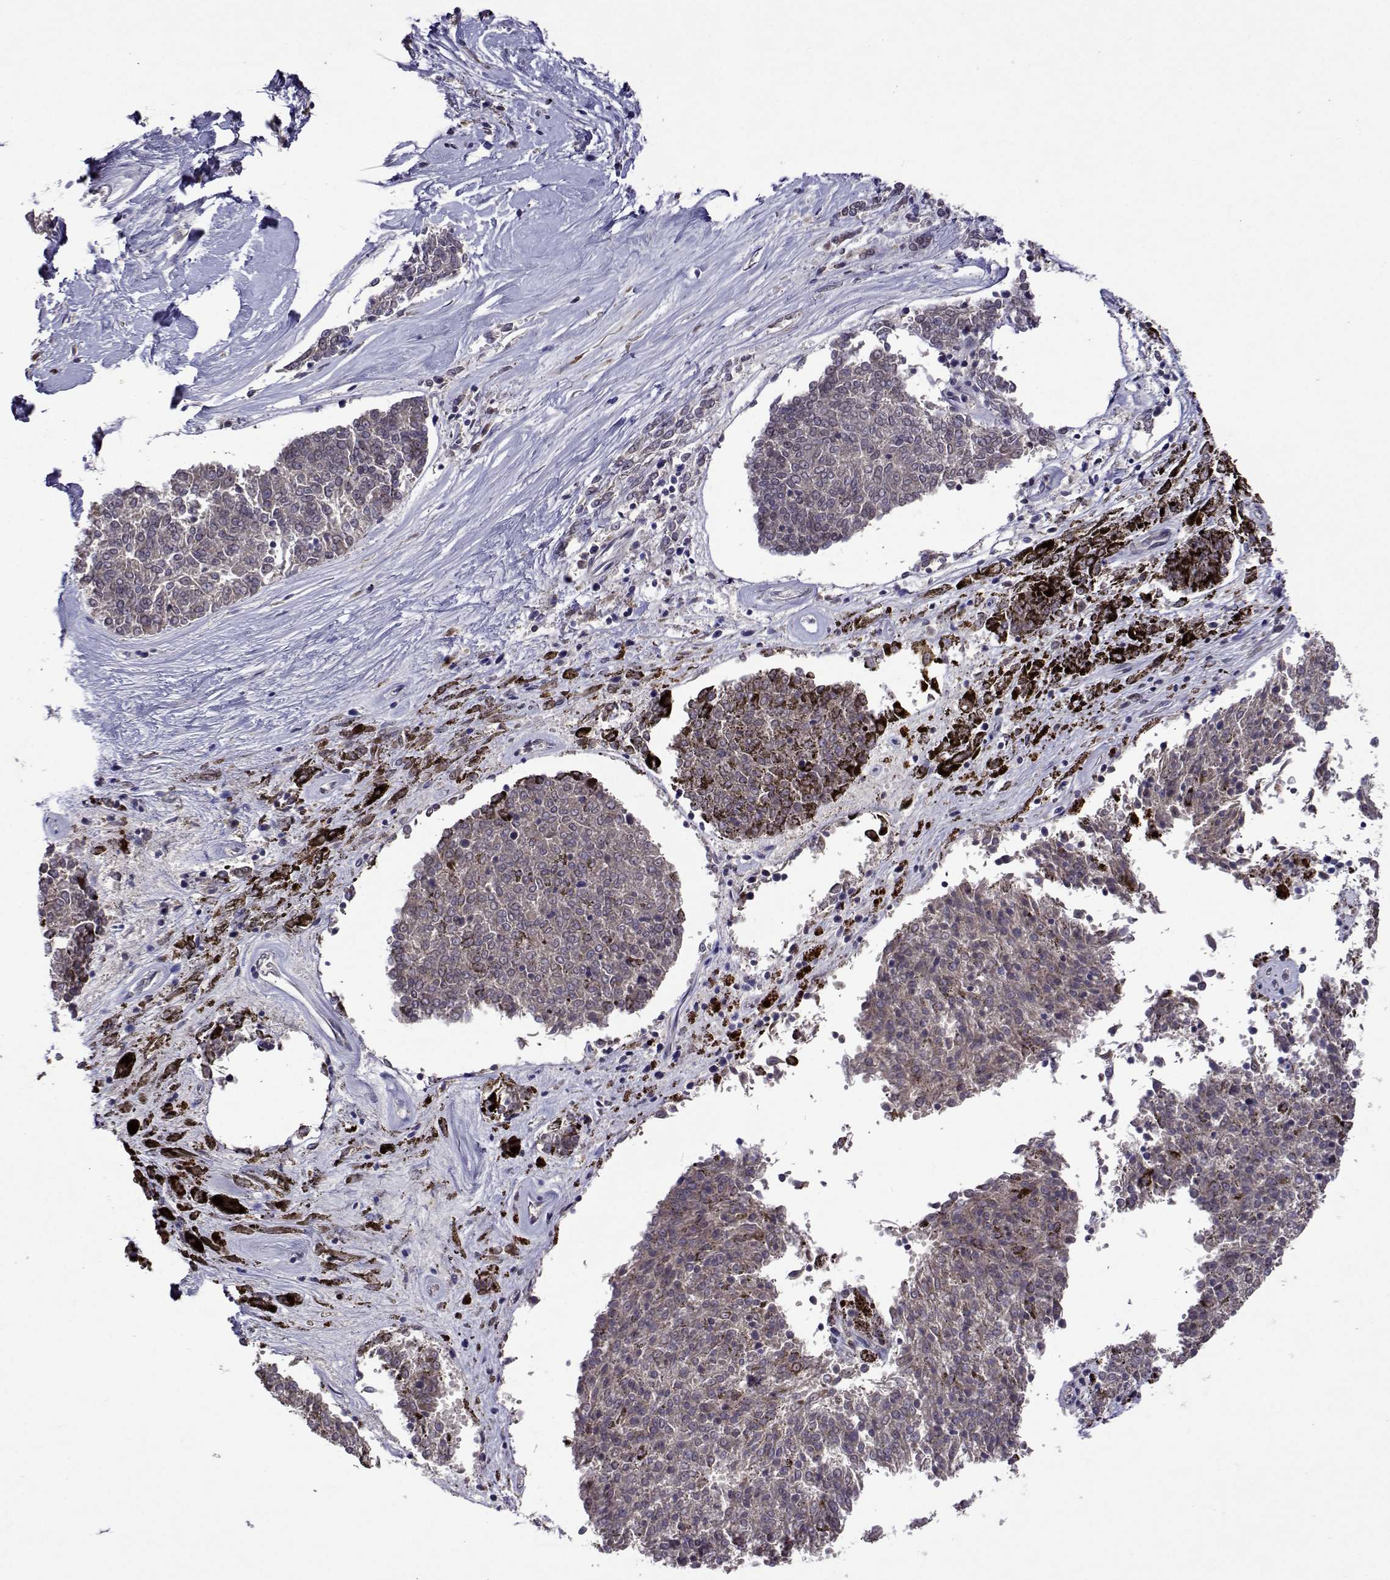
{"staining": {"intensity": "negative", "quantity": "none", "location": "none"}, "tissue": "melanoma", "cell_type": "Tumor cells", "image_type": "cancer", "snomed": [{"axis": "morphology", "description": "Malignant melanoma, NOS"}, {"axis": "topography", "description": "Skin"}], "caption": "DAB immunohistochemical staining of human malignant melanoma demonstrates no significant positivity in tumor cells.", "gene": "TARBP2", "patient": {"sex": "female", "age": 72}}